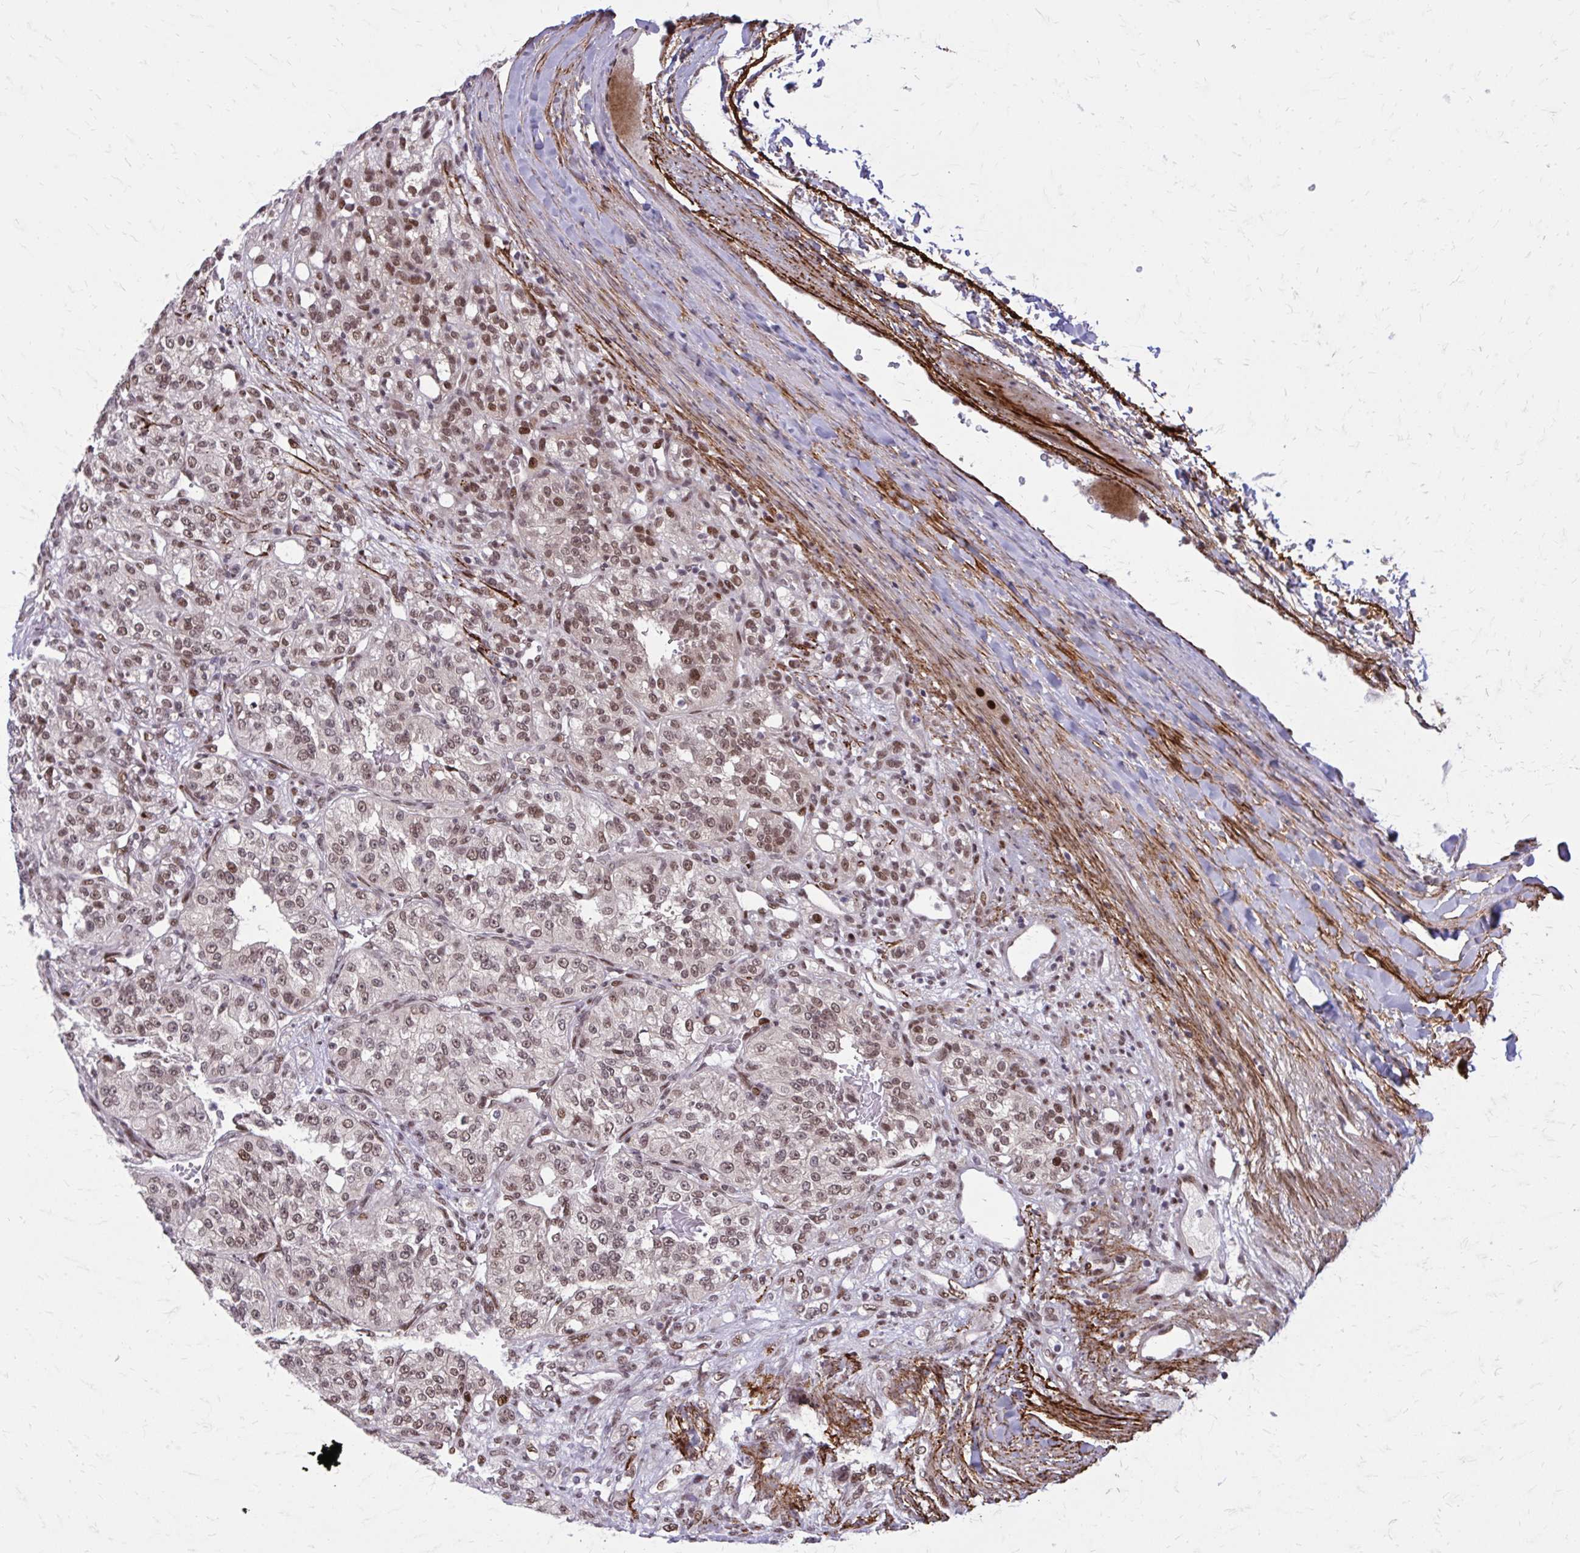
{"staining": {"intensity": "moderate", "quantity": ">75%", "location": "nuclear"}, "tissue": "renal cancer", "cell_type": "Tumor cells", "image_type": "cancer", "snomed": [{"axis": "morphology", "description": "Adenocarcinoma, NOS"}, {"axis": "topography", "description": "Kidney"}], "caption": "A photomicrograph showing moderate nuclear staining in about >75% of tumor cells in renal cancer (adenocarcinoma), as visualized by brown immunohistochemical staining.", "gene": "PSME4", "patient": {"sex": "female", "age": 63}}